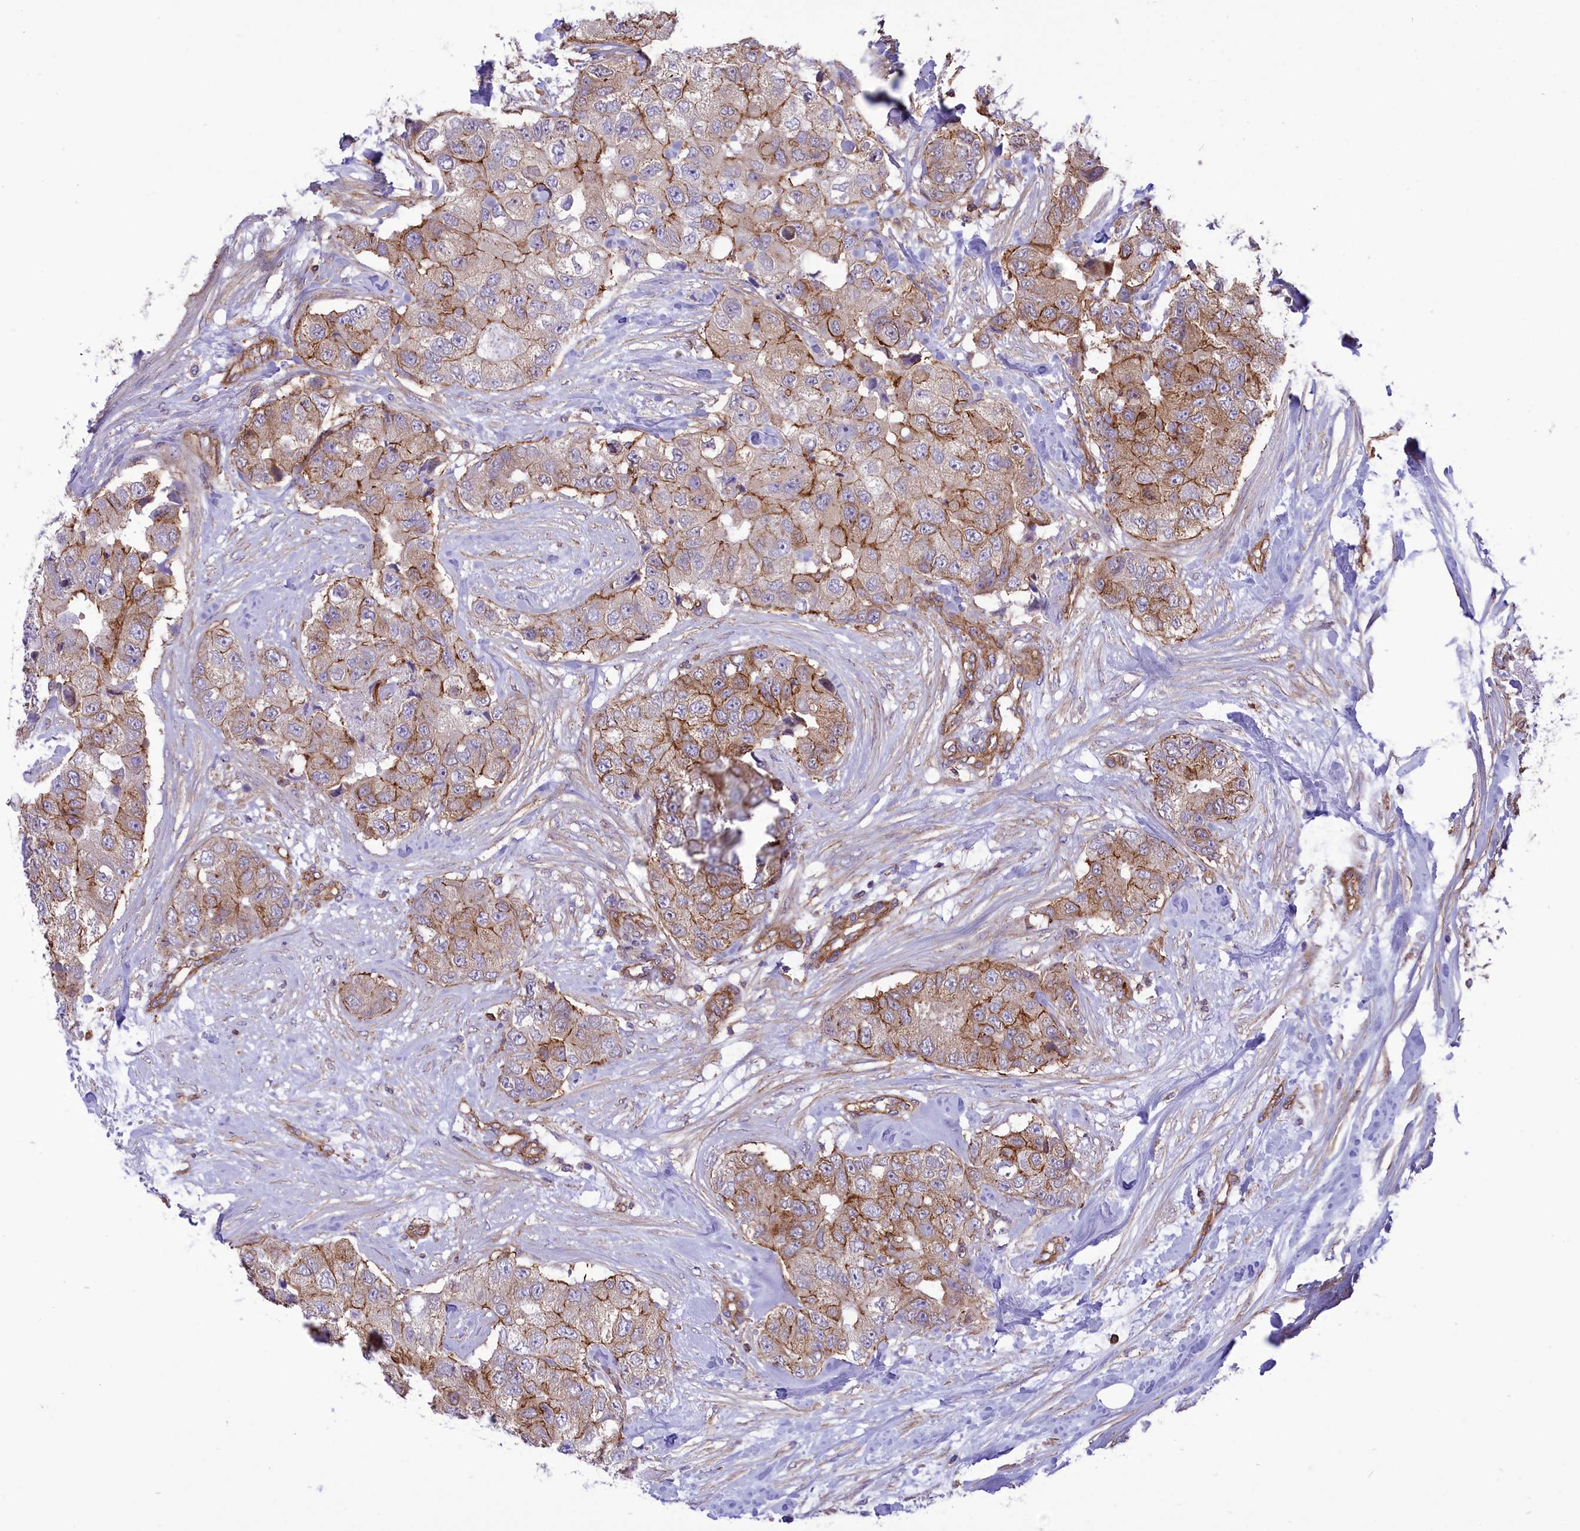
{"staining": {"intensity": "moderate", "quantity": "25%-75%", "location": "cytoplasmic/membranous"}, "tissue": "breast cancer", "cell_type": "Tumor cells", "image_type": "cancer", "snomed": [{"axis": "morphology", "description": "Duct carcinoma"}, {"axis": "topography", "description": "Breast"}], "caption": "Immunohistochemistry (IHC) image of breast invasive ductal carcinoma stained for a protein (brown), which demonstrates medium levels of moderate cytoplasmic/membranous staining in approximately 25%-75% of tumor cells.", "gene": "SEPTIN9", "patient": {"sex": "female", "age": 62}}